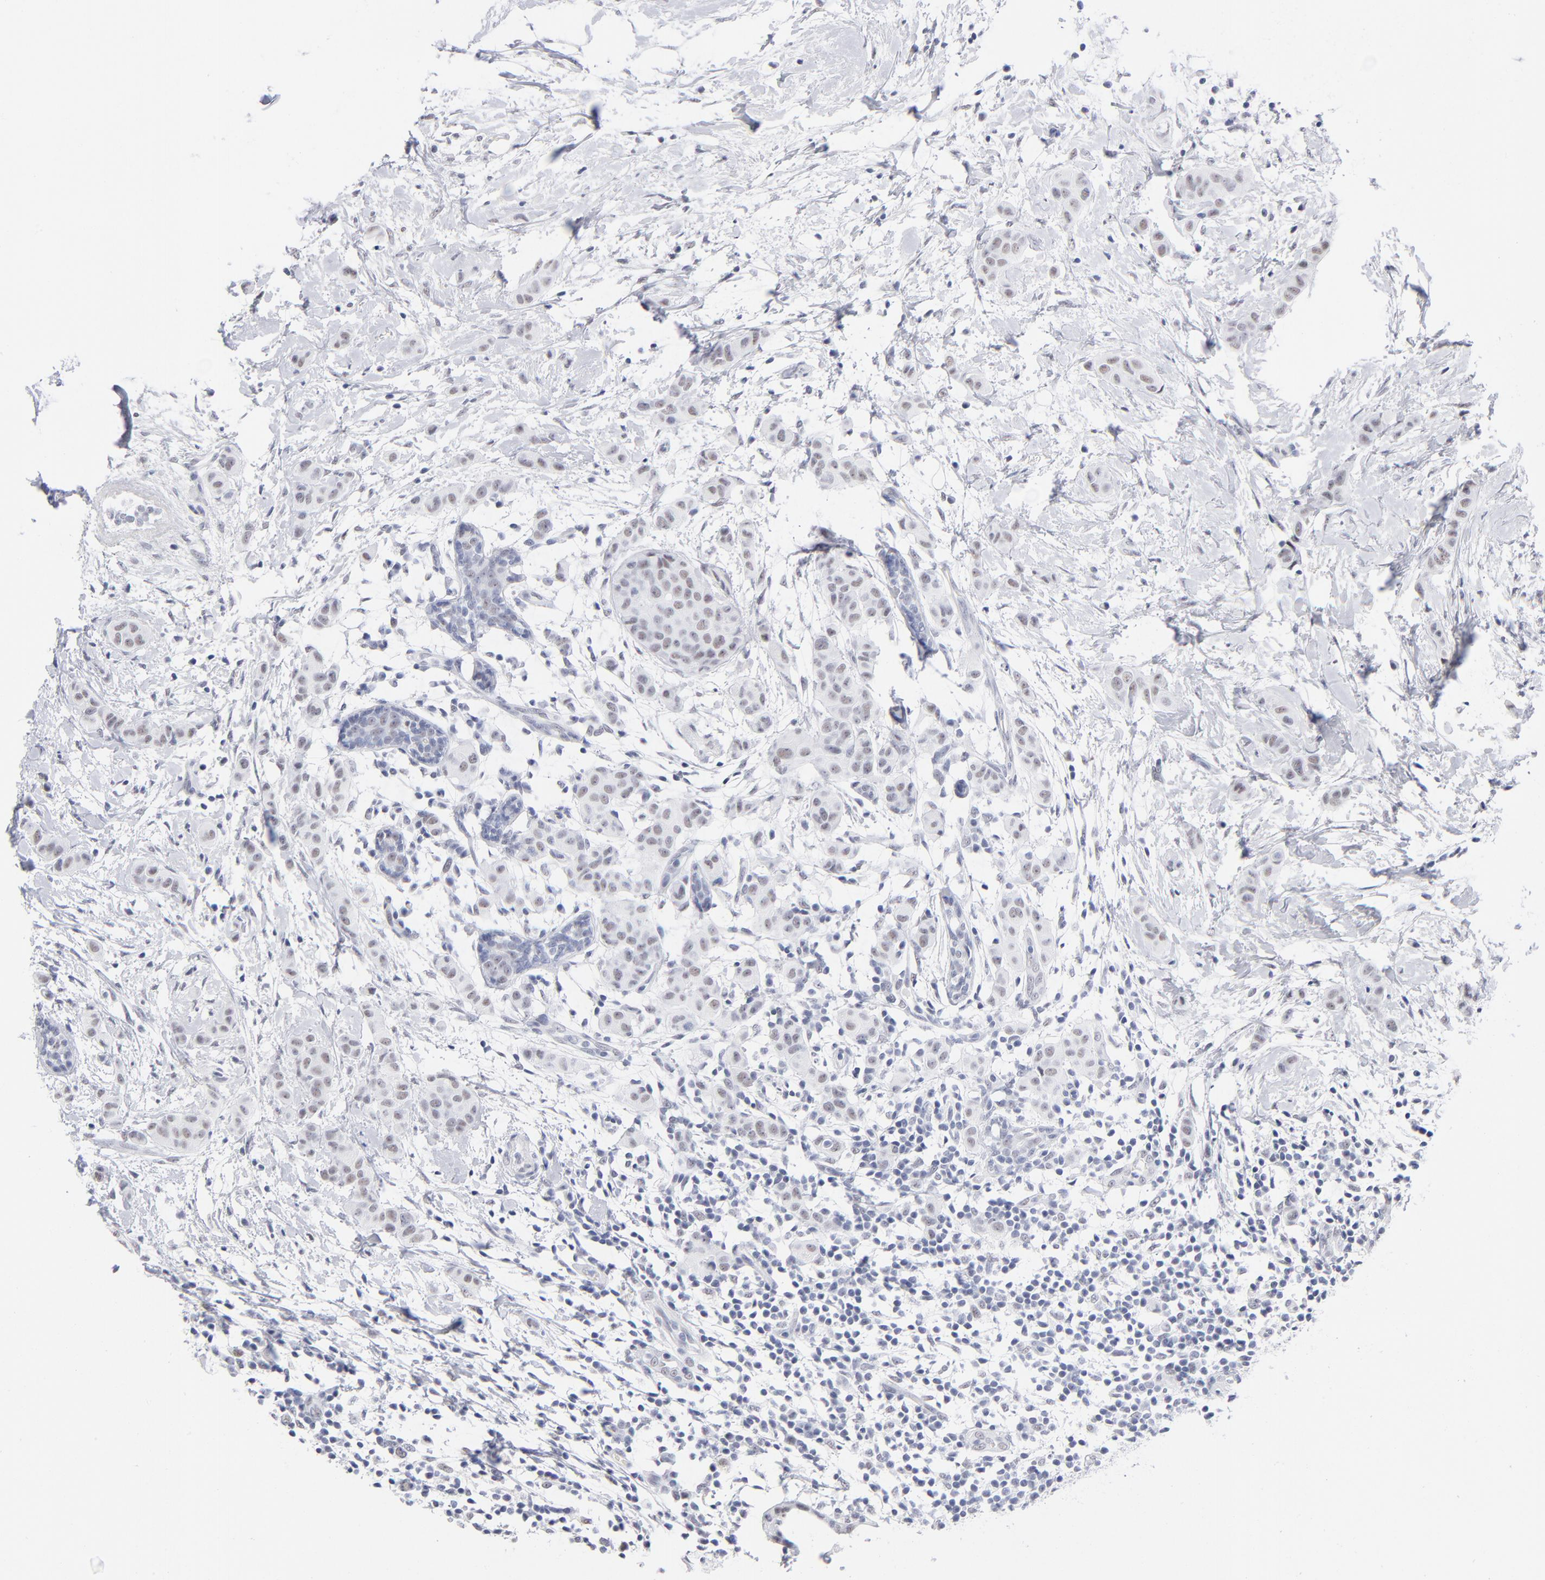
{"staining": {"intensity": "weak", "quantity": "25%-75%", "location": "nuclear"}, "tissue": "breast cancer", "cell_type": "Tumor cells", "image_type": "cancer", "snomed": [{"axis": "morphology", "description": "Duct carcinoma"}, {"axis": "topography", "description": "Breast"}], "caption": "Immunohistochemistry (DAB (3,3'-diaminobenzidine)) staining of human infiltrating ductal carcinoma (breast) exhibits weak nuclear protein staining in about 25%-75% of tumor cells.", "gene": "SNRPB", "patient": {"sex": "female", "age": 40}}